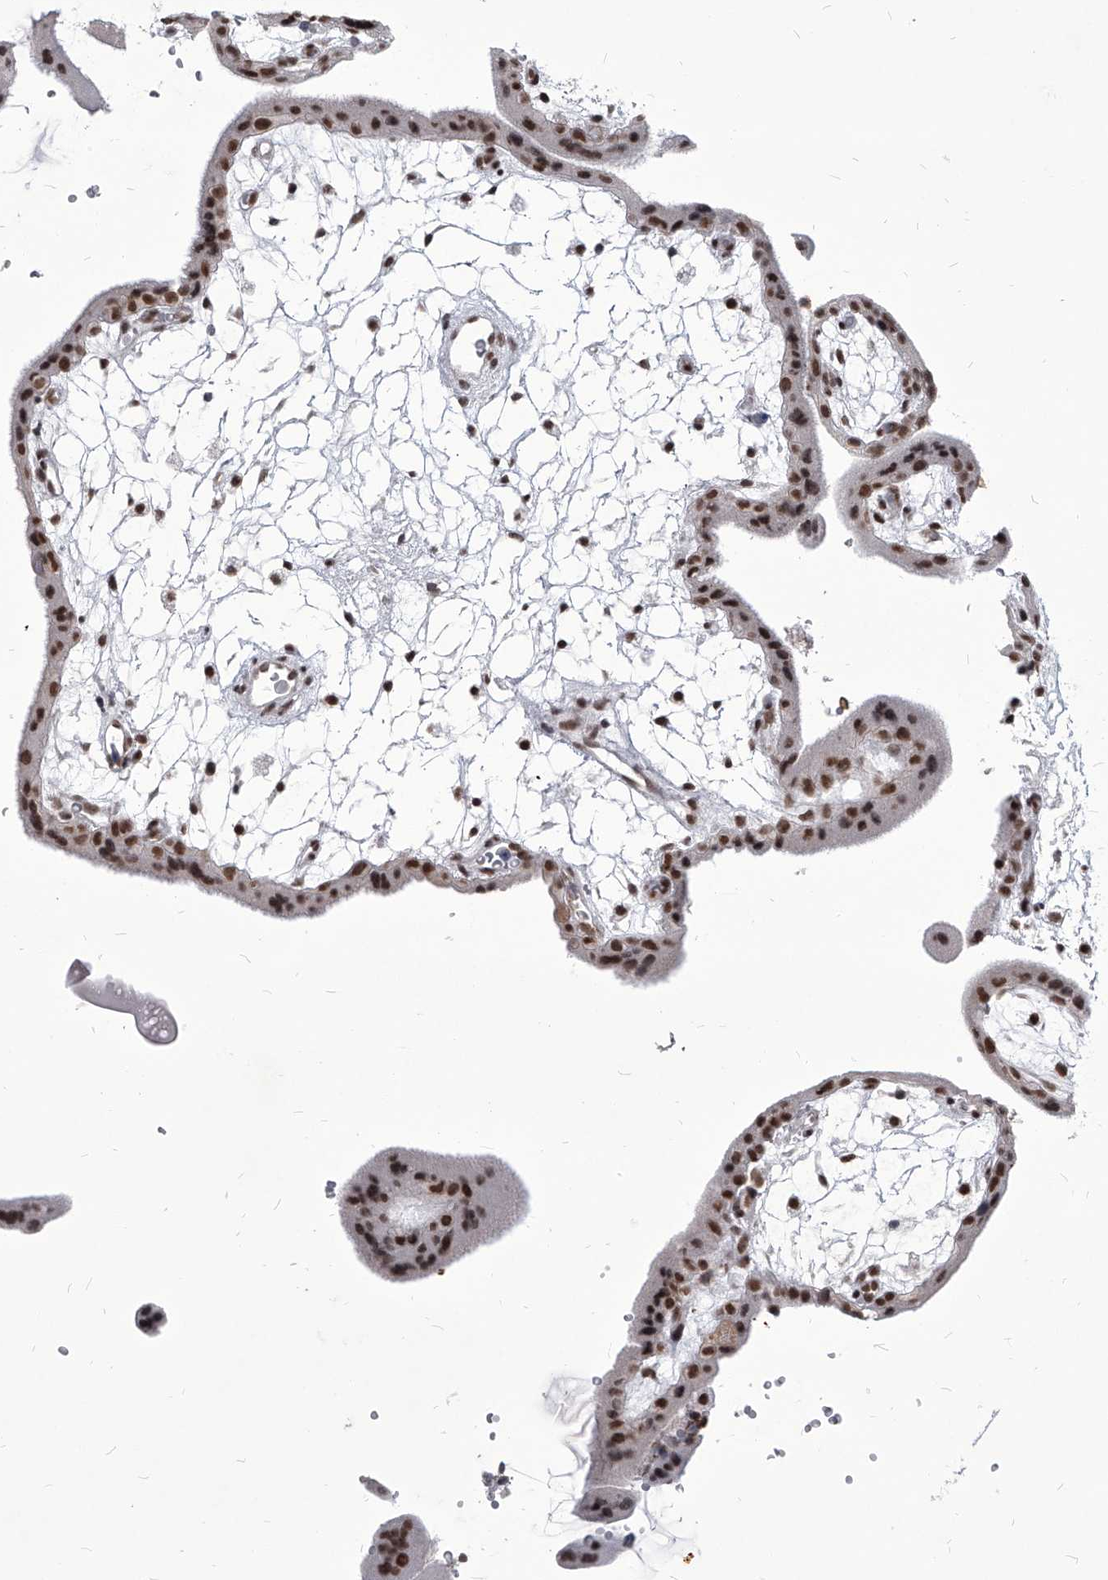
{"staining": {"intensity": "moderate", "quantity": ">75%", "location": "nuclear"}, "tissue": "placenta", "cell_type": "Decidual cells", "image_type": "normal", "snomed": [{"axis": "morphology", "description": "Normal tissue, NOS"}, {"axis": "topography", "description": "Placenta"}], "caption": "Placenta stained for a protein displays moderate nuclear positivity in decidual cells. (DAB (3,3'-diaminobenzidine) IHC with brightfield microscopy, high magnification).", "gene": "PPIL4", "patient": {"sex": "female", "age": 18}}